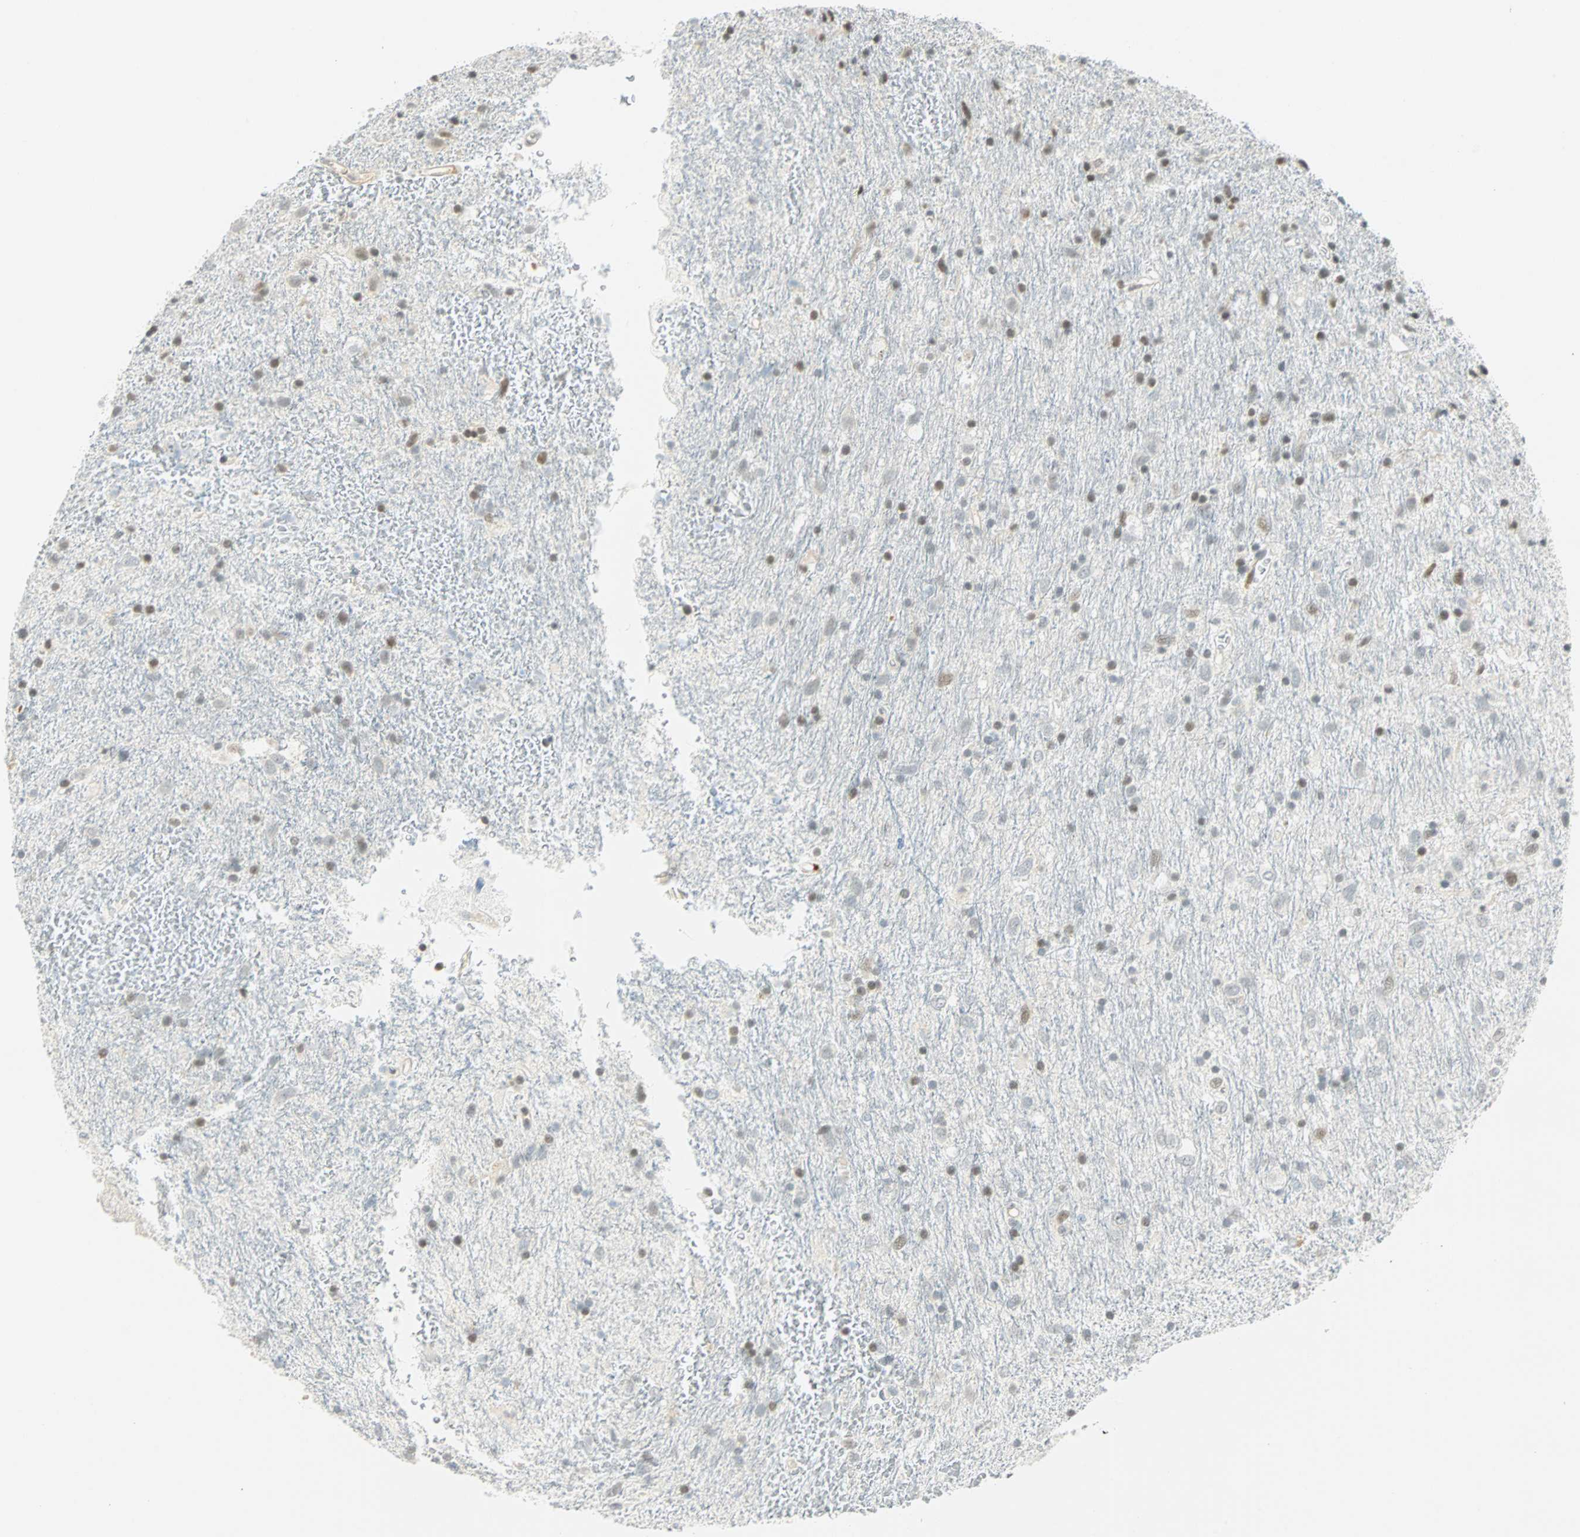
{"staining": {"intensity": "weak", "quantity": "<25%", "location": "nuclear"}, "tissue": "glioma", "cell_type": "Tumor cells", "image_type": "cancer", "snomed": [{"axis": "morphology", "description": "Glioma, malignant, Low grade"}, {"axis": "topography", "description": "Brain"}], "caption": "Immunohistochemistry micrograph of neoplastic tissue: low-grade glioma (malignant) stained with DAB (3,3'-diaminobenzidine) displays no significant protein staining in tumor cells.", "gene": "SMAD3", "patient": {"sex": "male", "age": 77}}